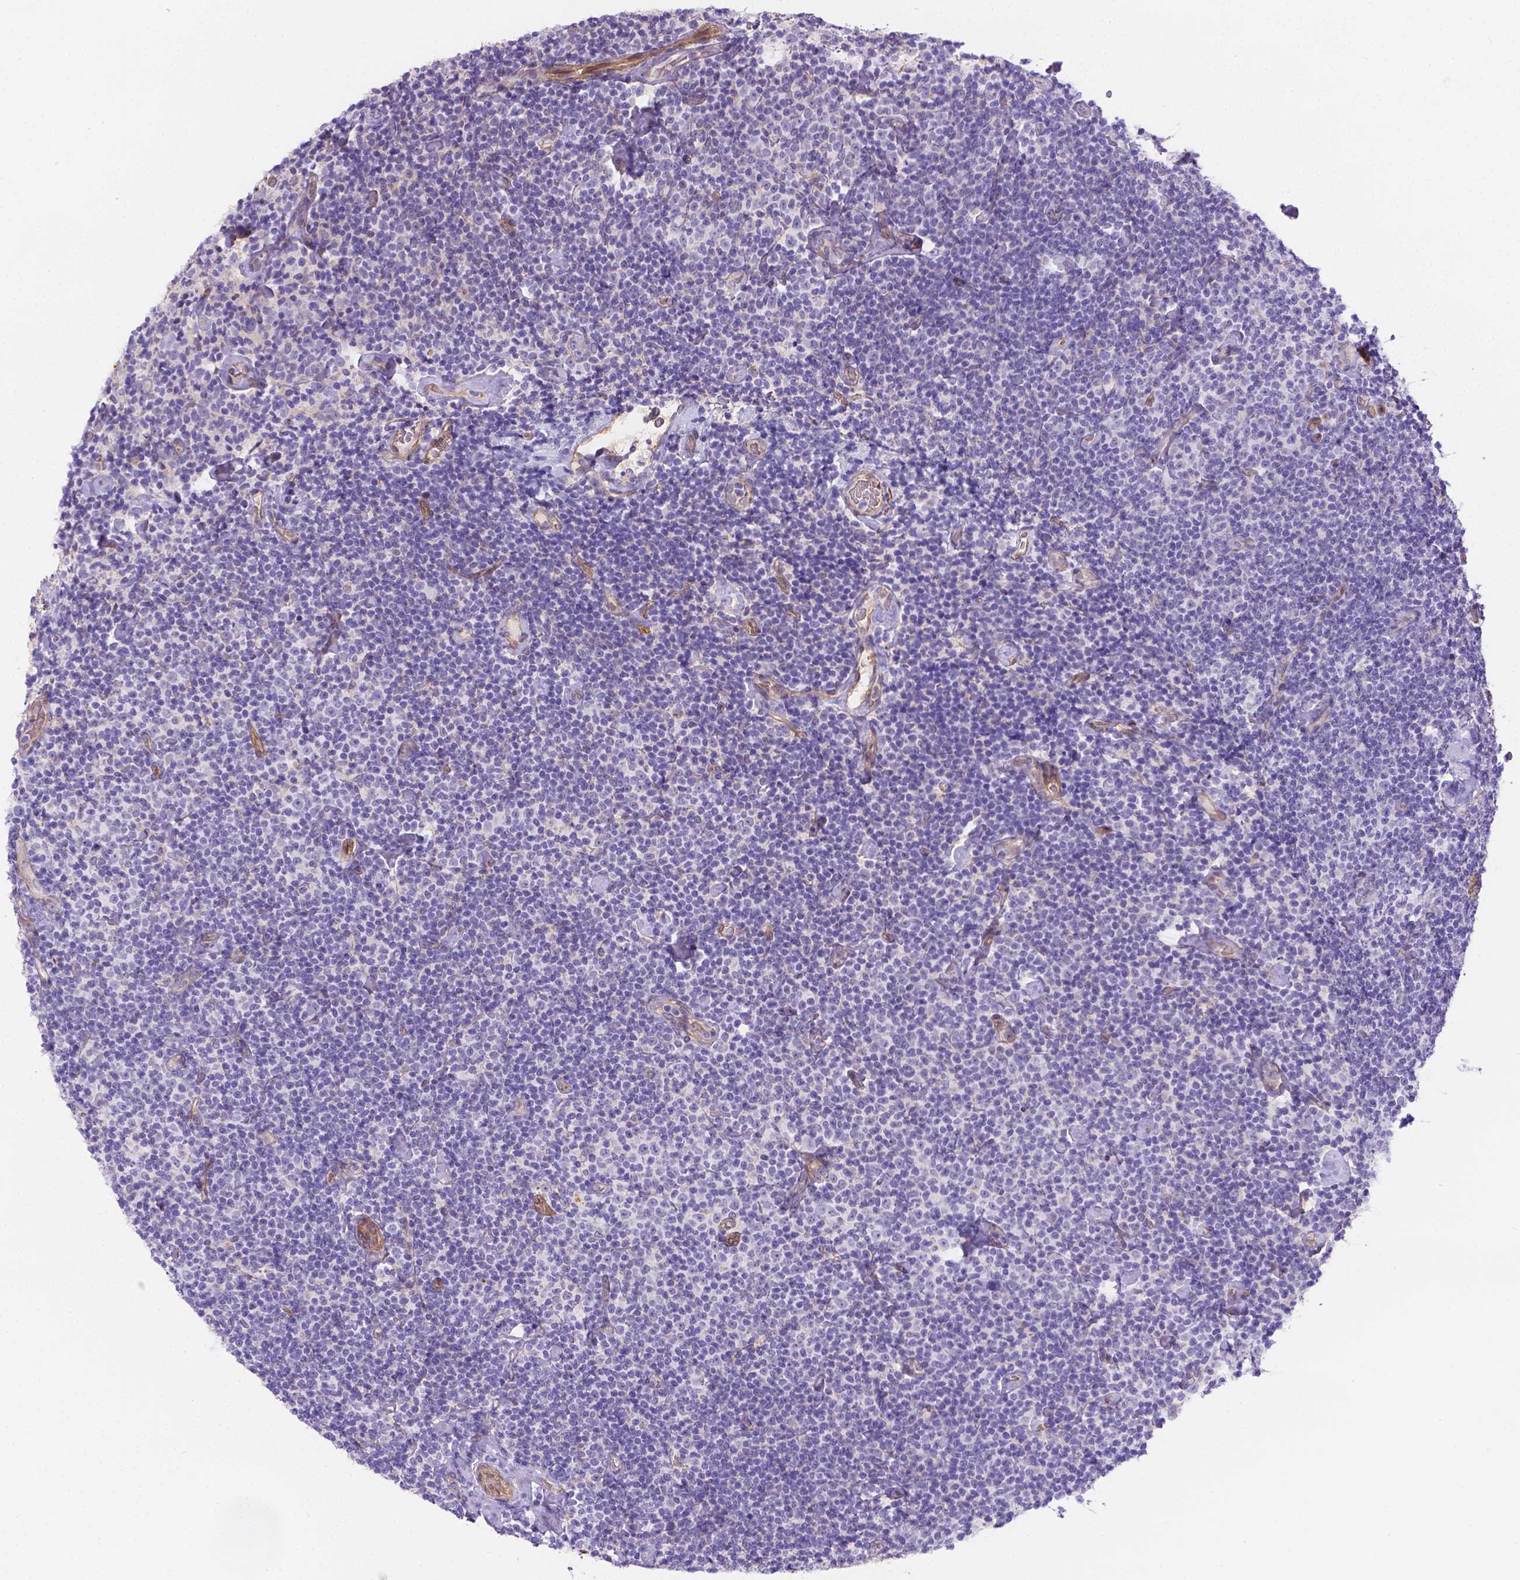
{"staining": {"intensity": "negative", "quantity": "none", "location": "none"}, "tissue": "lymphoma", "cell_type": "Tumor cells", "image_type": "cancer", "snomed": [{"axis": "morphology", "description": "Malignant lymphoma, non-Hodgkin's type, Low grade"}, {"axis": "topography", "description": "Lymph node"}], "caption": "An image of human malignant lymphoma, non-Hodgkin's type (low-grade) is negative for staining in tumor cells. (Stains: DAB (3,3'-diaminobenzidine) immunohistochemistry (IHC) with hematoxylin counter stain, Microscopy: brightfield microscopy at high magnification).", "gene": "SLC40A1", "patient": {"sex": "male", "age": 81}}